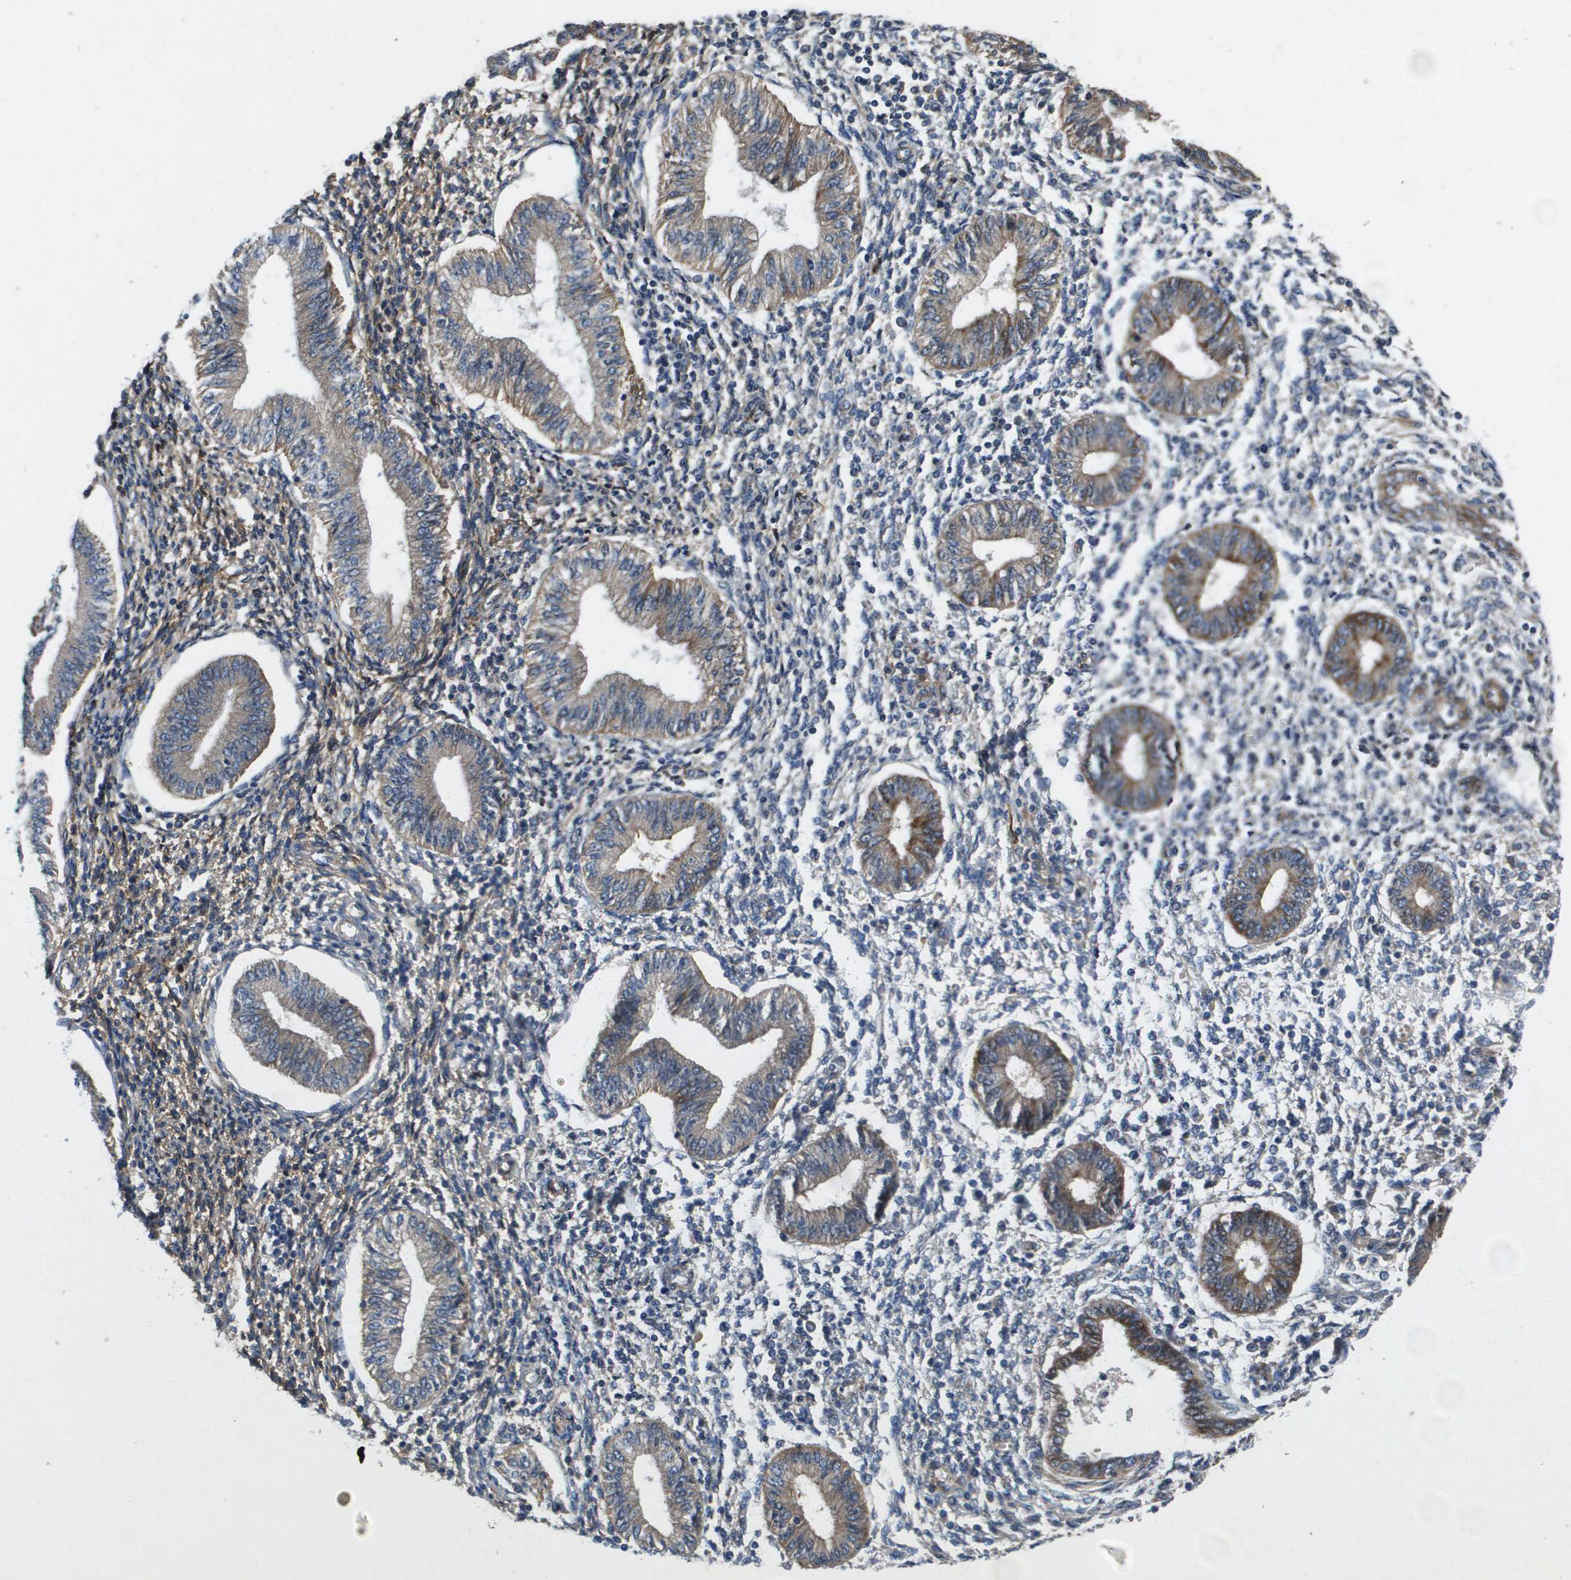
{"staining": {"intensity": "weak", "quantity": "<25%", "location": "cytoplasmic/membranous"}, "tissue": "endometrium", "cell_type": "Cells in endometrial stroma", "image_type": "normal", "snomed": [{"axis": "morphology", "description": "Normal tissue, NOS"}, {"axis": "topography", "description": "Endometrium"}], "caption": "This is a micrograph of immunohistochemistry staining of benign endometrium, which shows no positivity in cells in endometrial stroma. (DAB immunohistochemistry (IHC), high magnification).", "gene": "ENTPD2", "patient": {"sex": "female", "age": 50}}